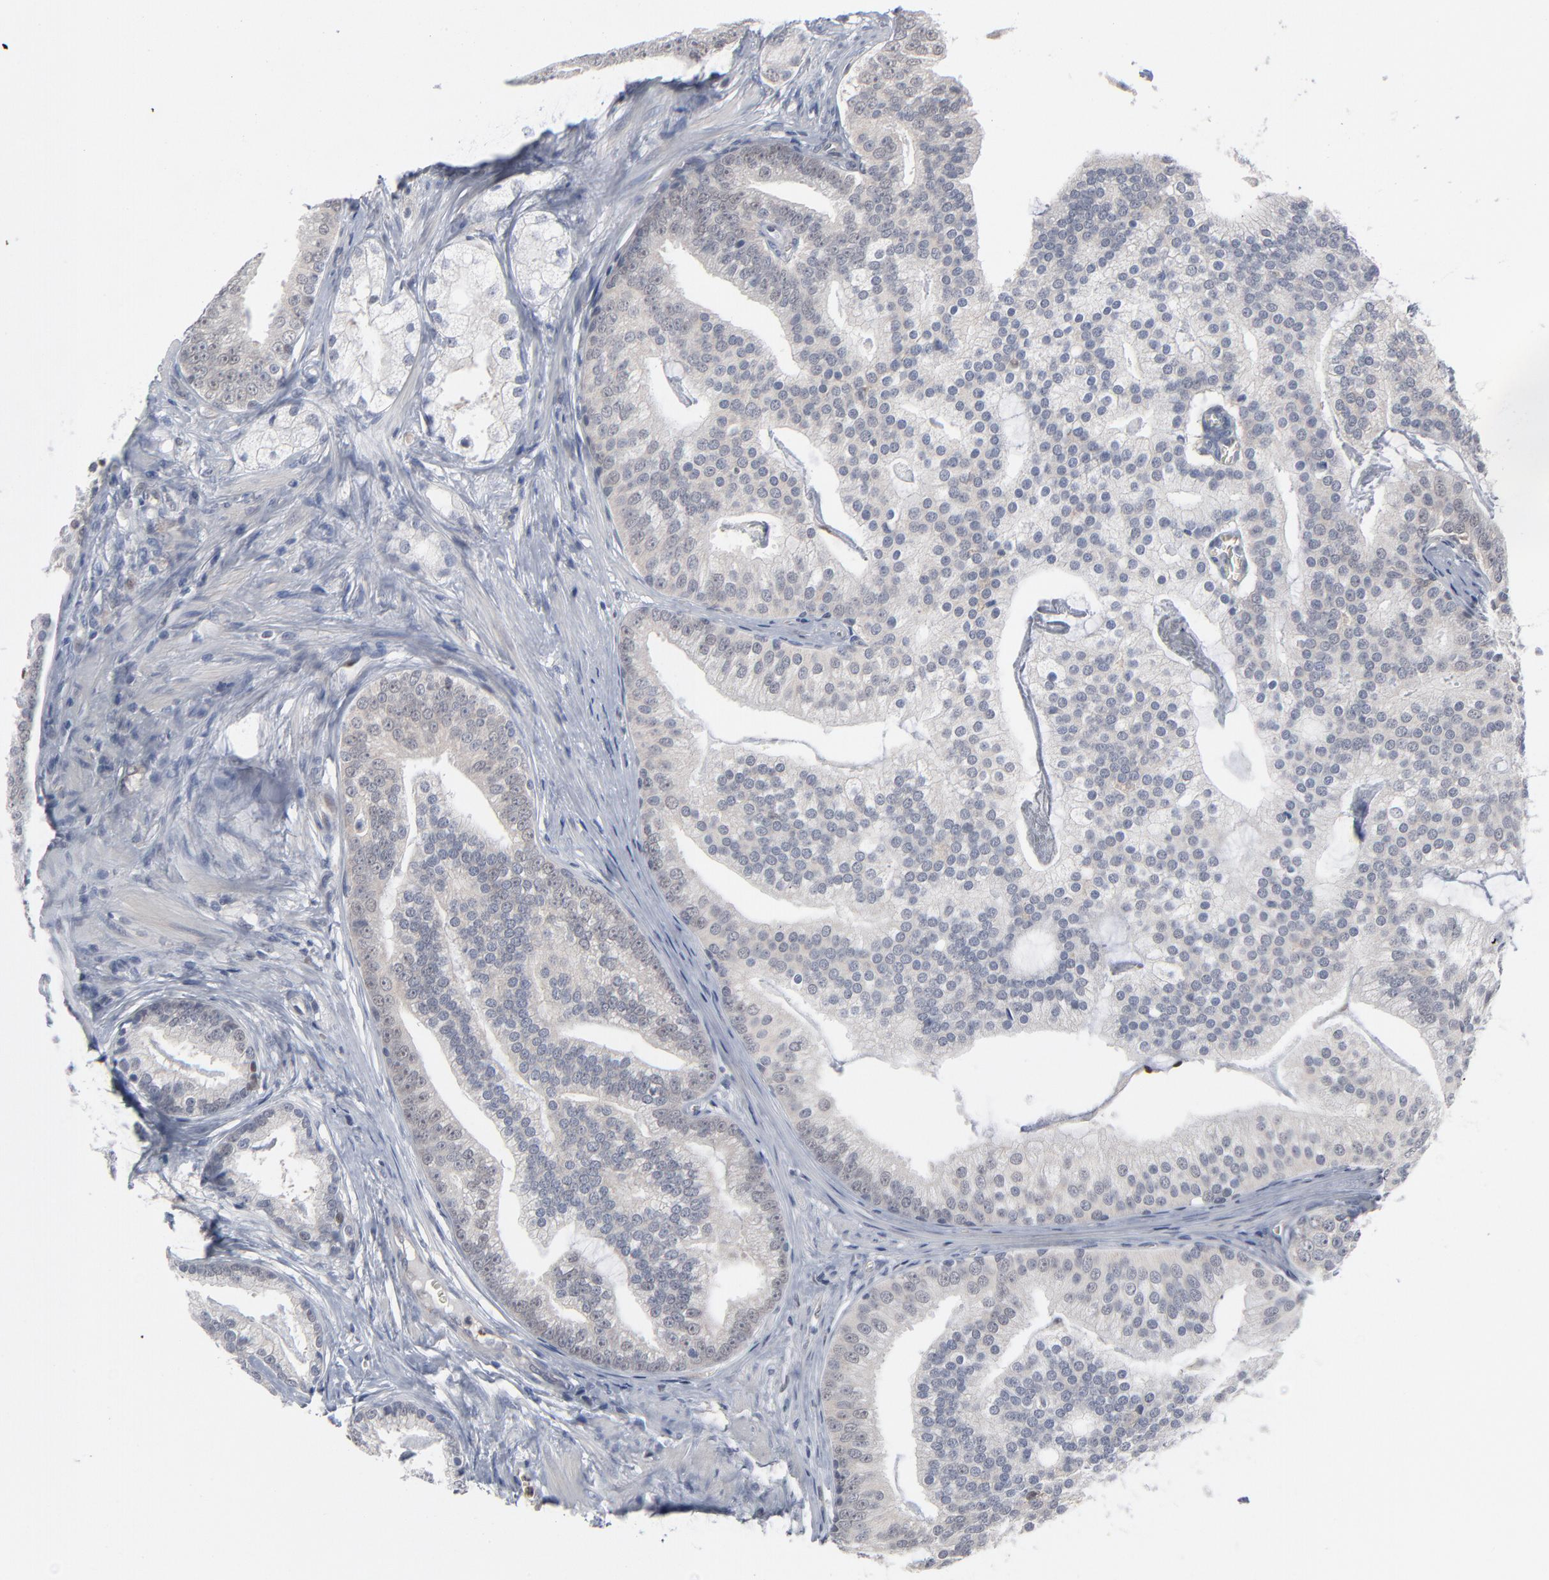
{"staining": {"intensity": "negative", "quantity": "none", "location": "none"}, "tissue": "prostate cancer", "cell_type": "Tumor cells", "image_type": "cancer", "snomed": [{"axis": "morphology", "description": "Adenocarcinoma, Low grade"}, {"axis": "topography", "description": "Prostate"}], "caption": "An immunohistochemistry micrograph of adenocarcinoma (low-grade) (prostate) is shown. There is no staining in tumor cells of adenocarcinoma (low-grade) (prostate).", "gene": "FOXN2", "patient": {"sex": "male", "age": 58}}